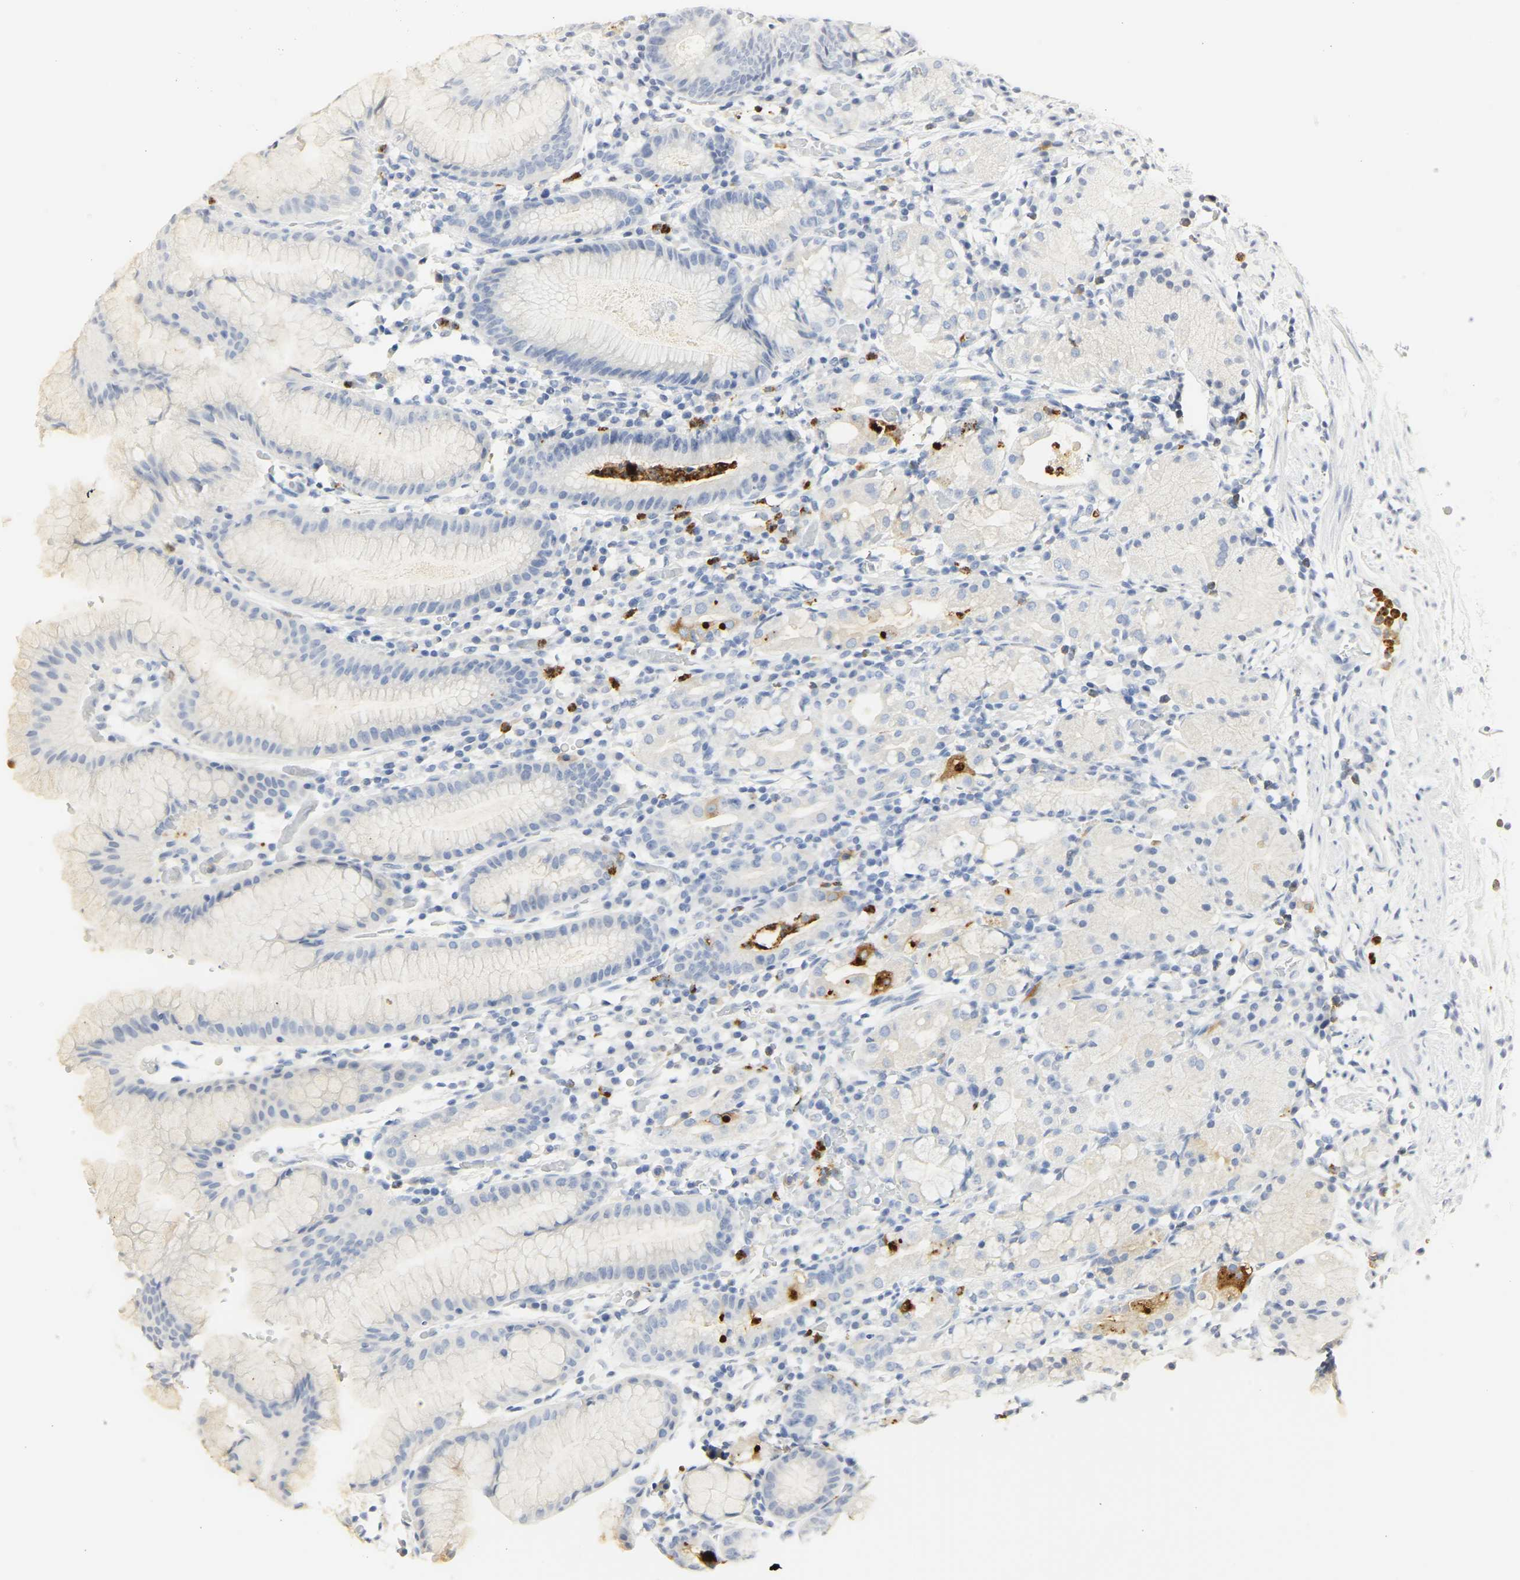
{"staining": {"intensity": "negative", "quantity": "none", "location": "none"}, "tissue": "stomach", "cell_type": "Glandular cells", "image_type": "normal", "snomed": [{"axis": "morphology", "description": "Normal tissue, NOS"}, {"axis": "topography", "description": "Stomach"}, {"axis": "topography", "description": "Stomach, lower"}], "caption": "IHC of unremarkable stomach shows no positivity in glandular cells. (DAB (3,3'-diaminobenzidine) immunohistochemistry (IHC), high magnification).", "gene": "MPO", "patient": {"sex": "female", "age": 75}}